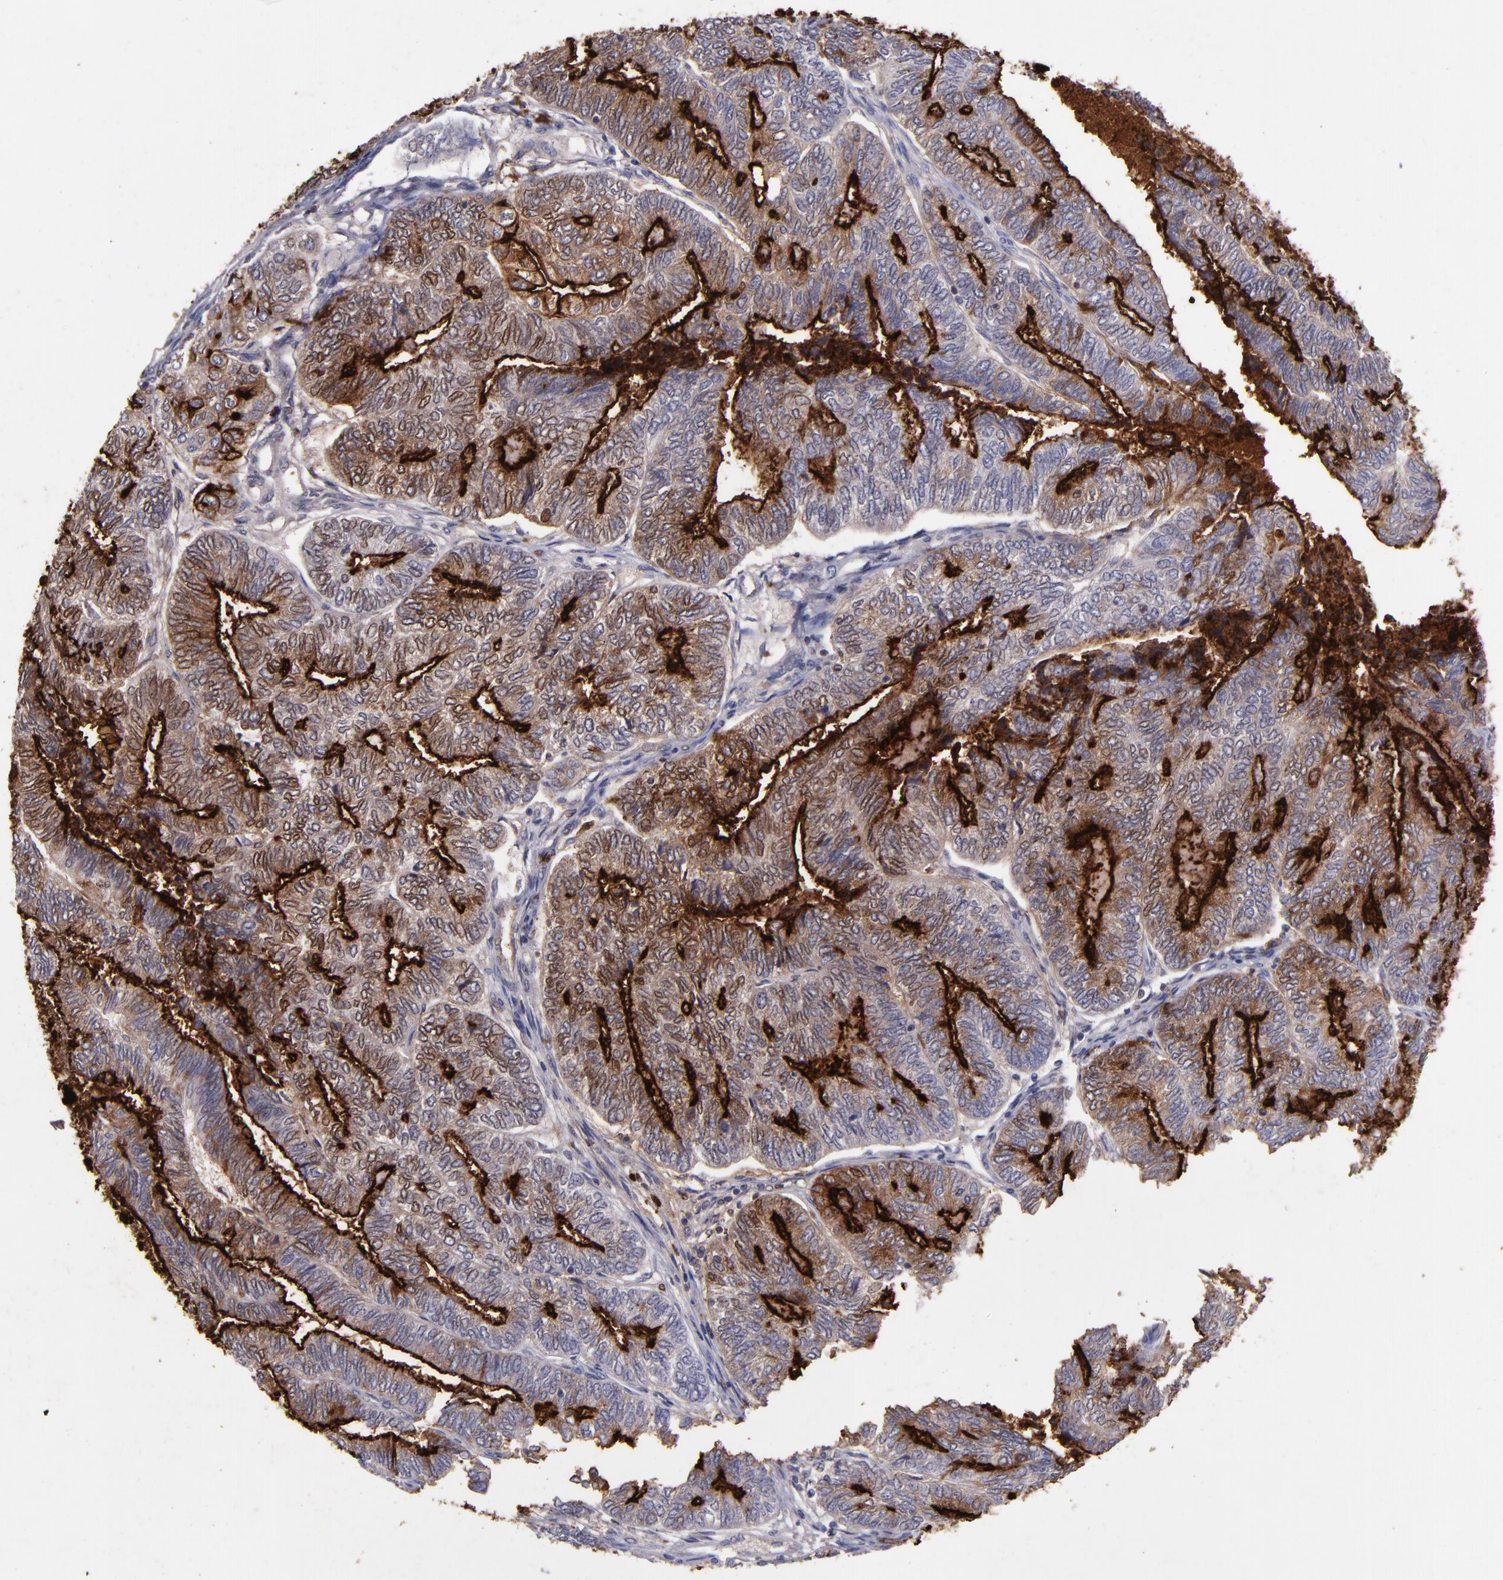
{"staining": {"intensity": "moderate", "quantity": ">75%", "location": "cytoplasmic/membranous"}, "tissue": "endometrial cancer", "cell_type": "Tumor cells", "image_type": "cancer", "snomed": [{"axis": "morphology", "description": "Adenocarcinoma, NOS"}, {"axis": "topography", "description": "Uterus"}, {"axis": "topography", "description": "Endometrium"}], "caption": "Adenocarcinoma (endometrial) stained with immunohistochemistry exhibits moderate cytoplasmic/membranous staining in approximately >75% of tumor cells.", "gene": "MFGE8", "patient": {"sex": "female", "age": 70}}